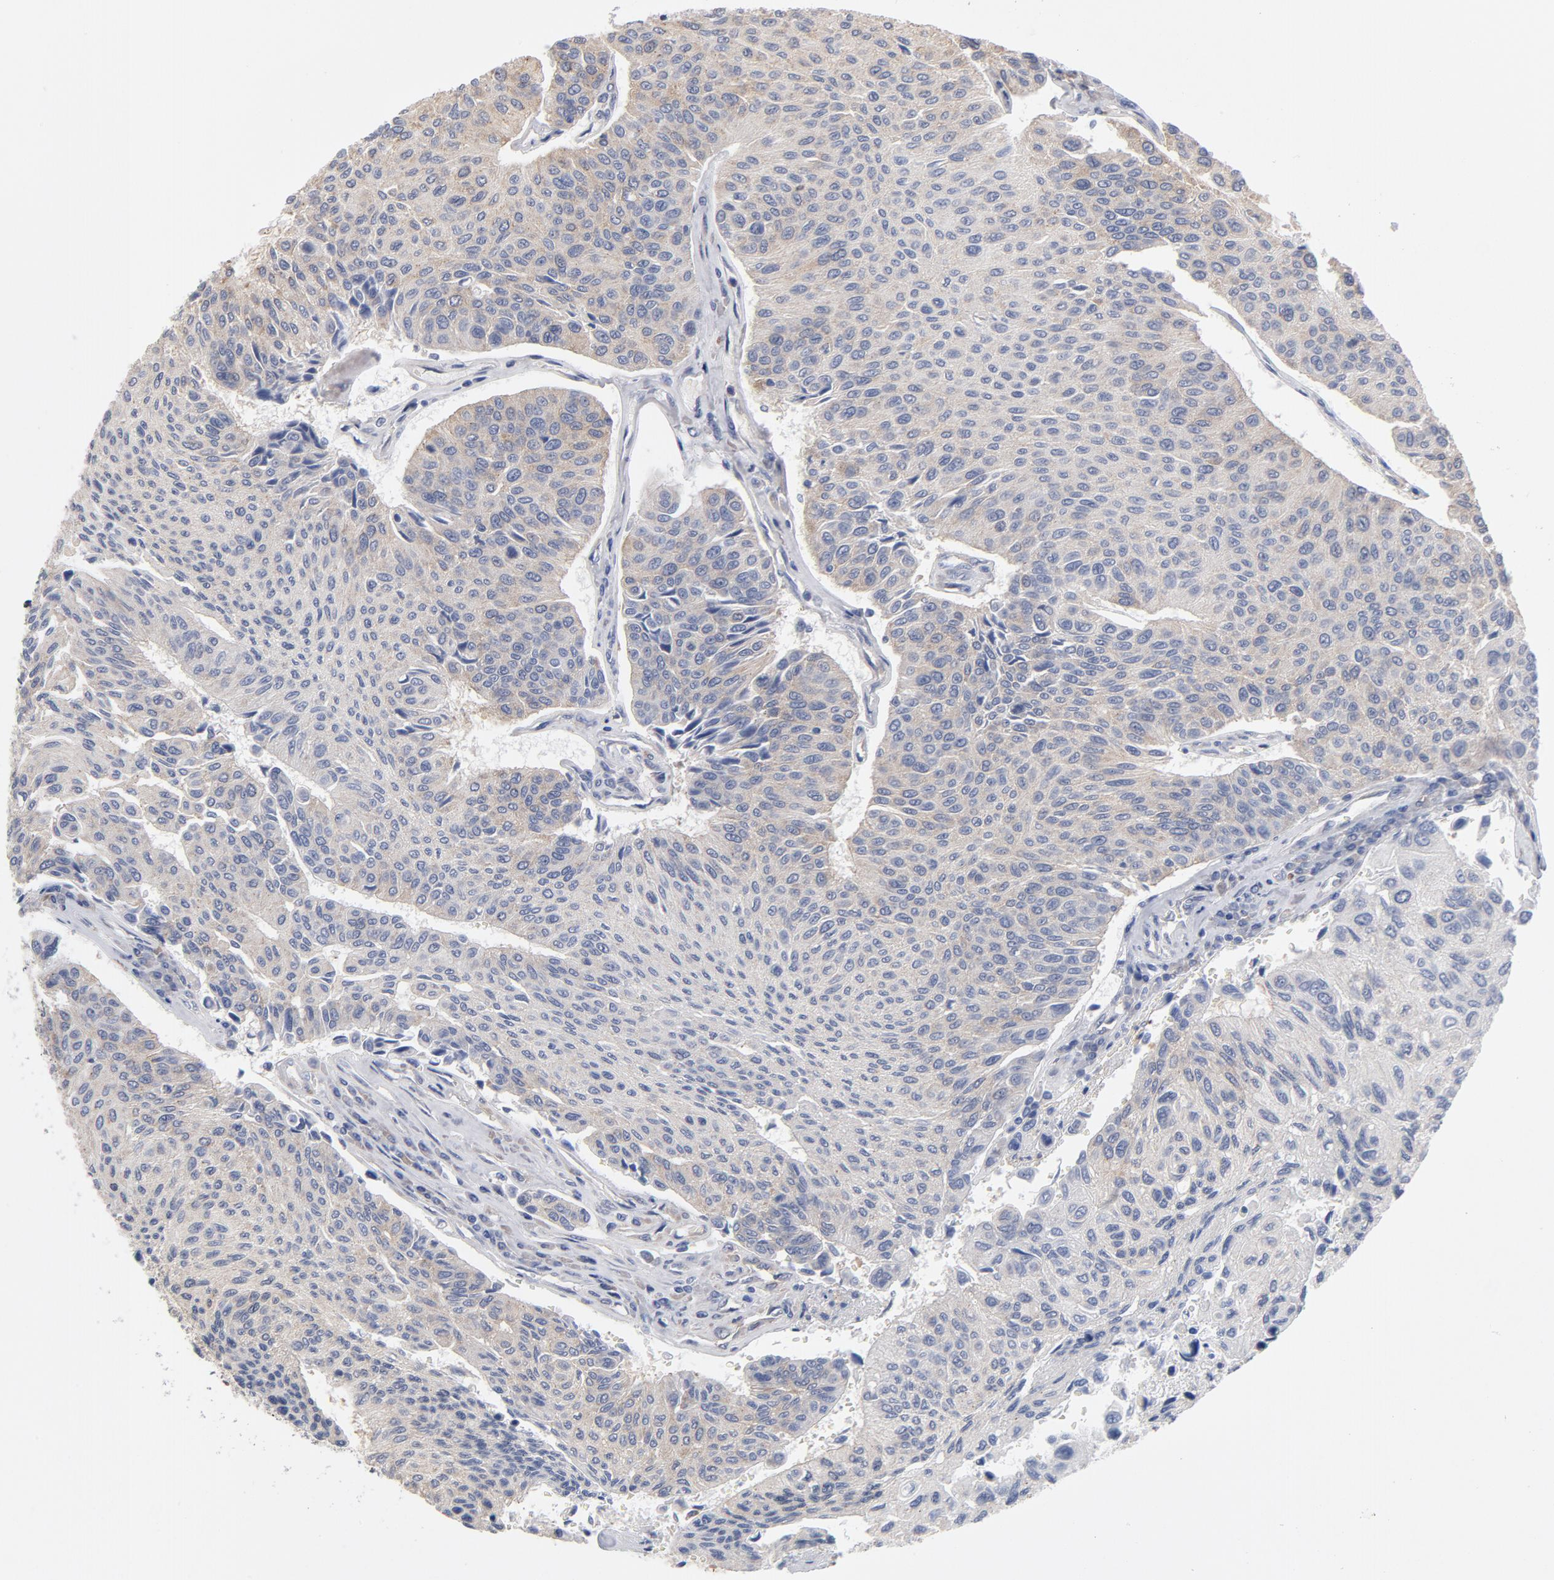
{"staining": {"intensity": "negative", "quantity": "none", "location": "none"}, "tissue": "urothelial cancer", "cell_type": "Tumor cells", "image_type": "cancer", "snomed": [{"axis": "morphology", "description": "Urothelial carcinoma, High grade"}, {"axis": "topography", "description": "Urinary bladder"}], "caption": "Protein analysis of high-grade urothelial carcinoma displays no significant staining in tumor cells. (DAB immunohistochemistry with hematoxylin counter stain).", "gene": "ASMTL", "patient": {"sex": "male", "age": 66}}